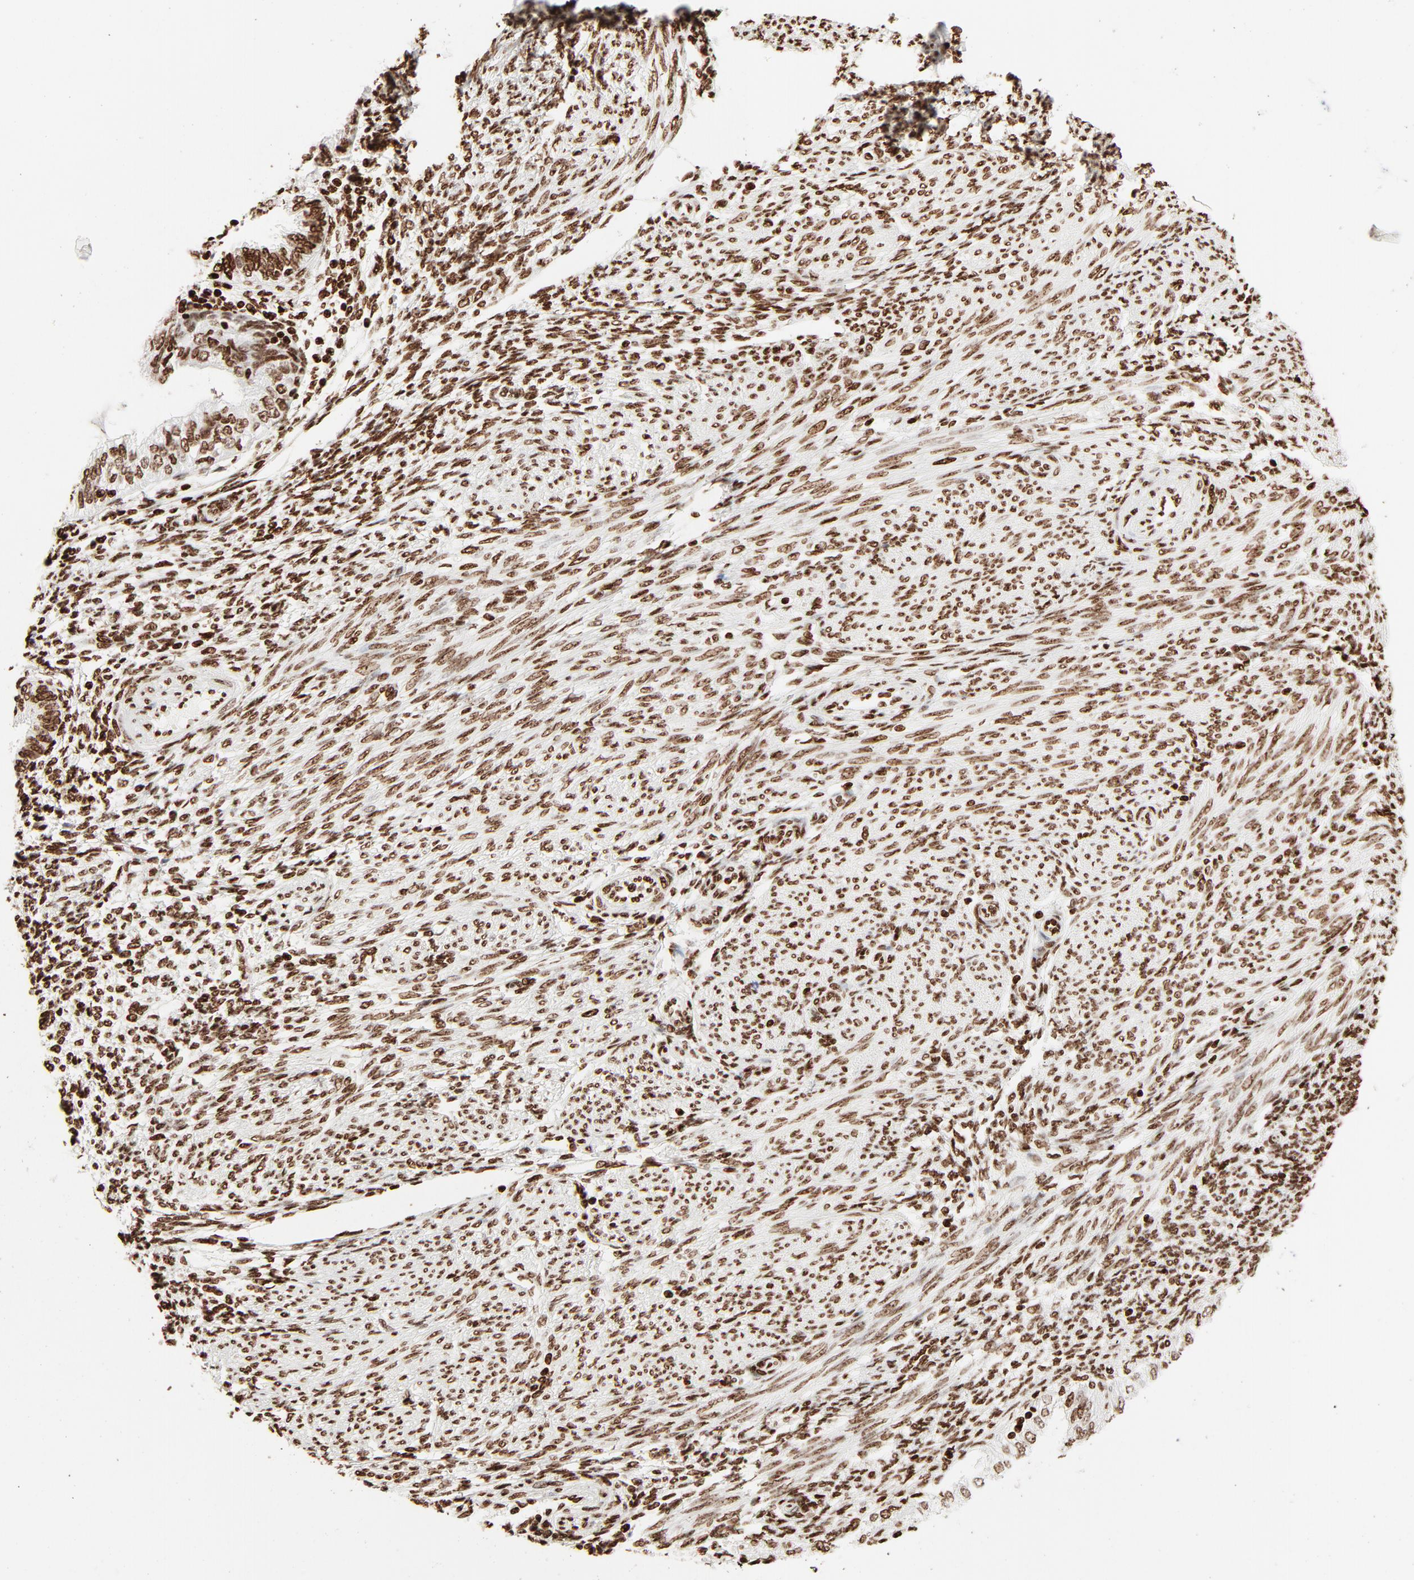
{"staining": {"intensity": "moderate", "quantity": ">75%", "location": "nuclear"}, "tissue": "endometrial cancer", "cell_type": "Tumor cells", "image_type": "cancer", "snomed": [{"axis": "morphology", "description": "Adenocarcinoma, NOS"}, {"axis": "topography", "description": "Endometrium"}], "caption": "A brown stain shows moderate nuclear expression of a protein in human endometrial adenocarcinoma tumor cells.", "gene": "HMGB2", "patient": {"sex": "female", "age": 51}}